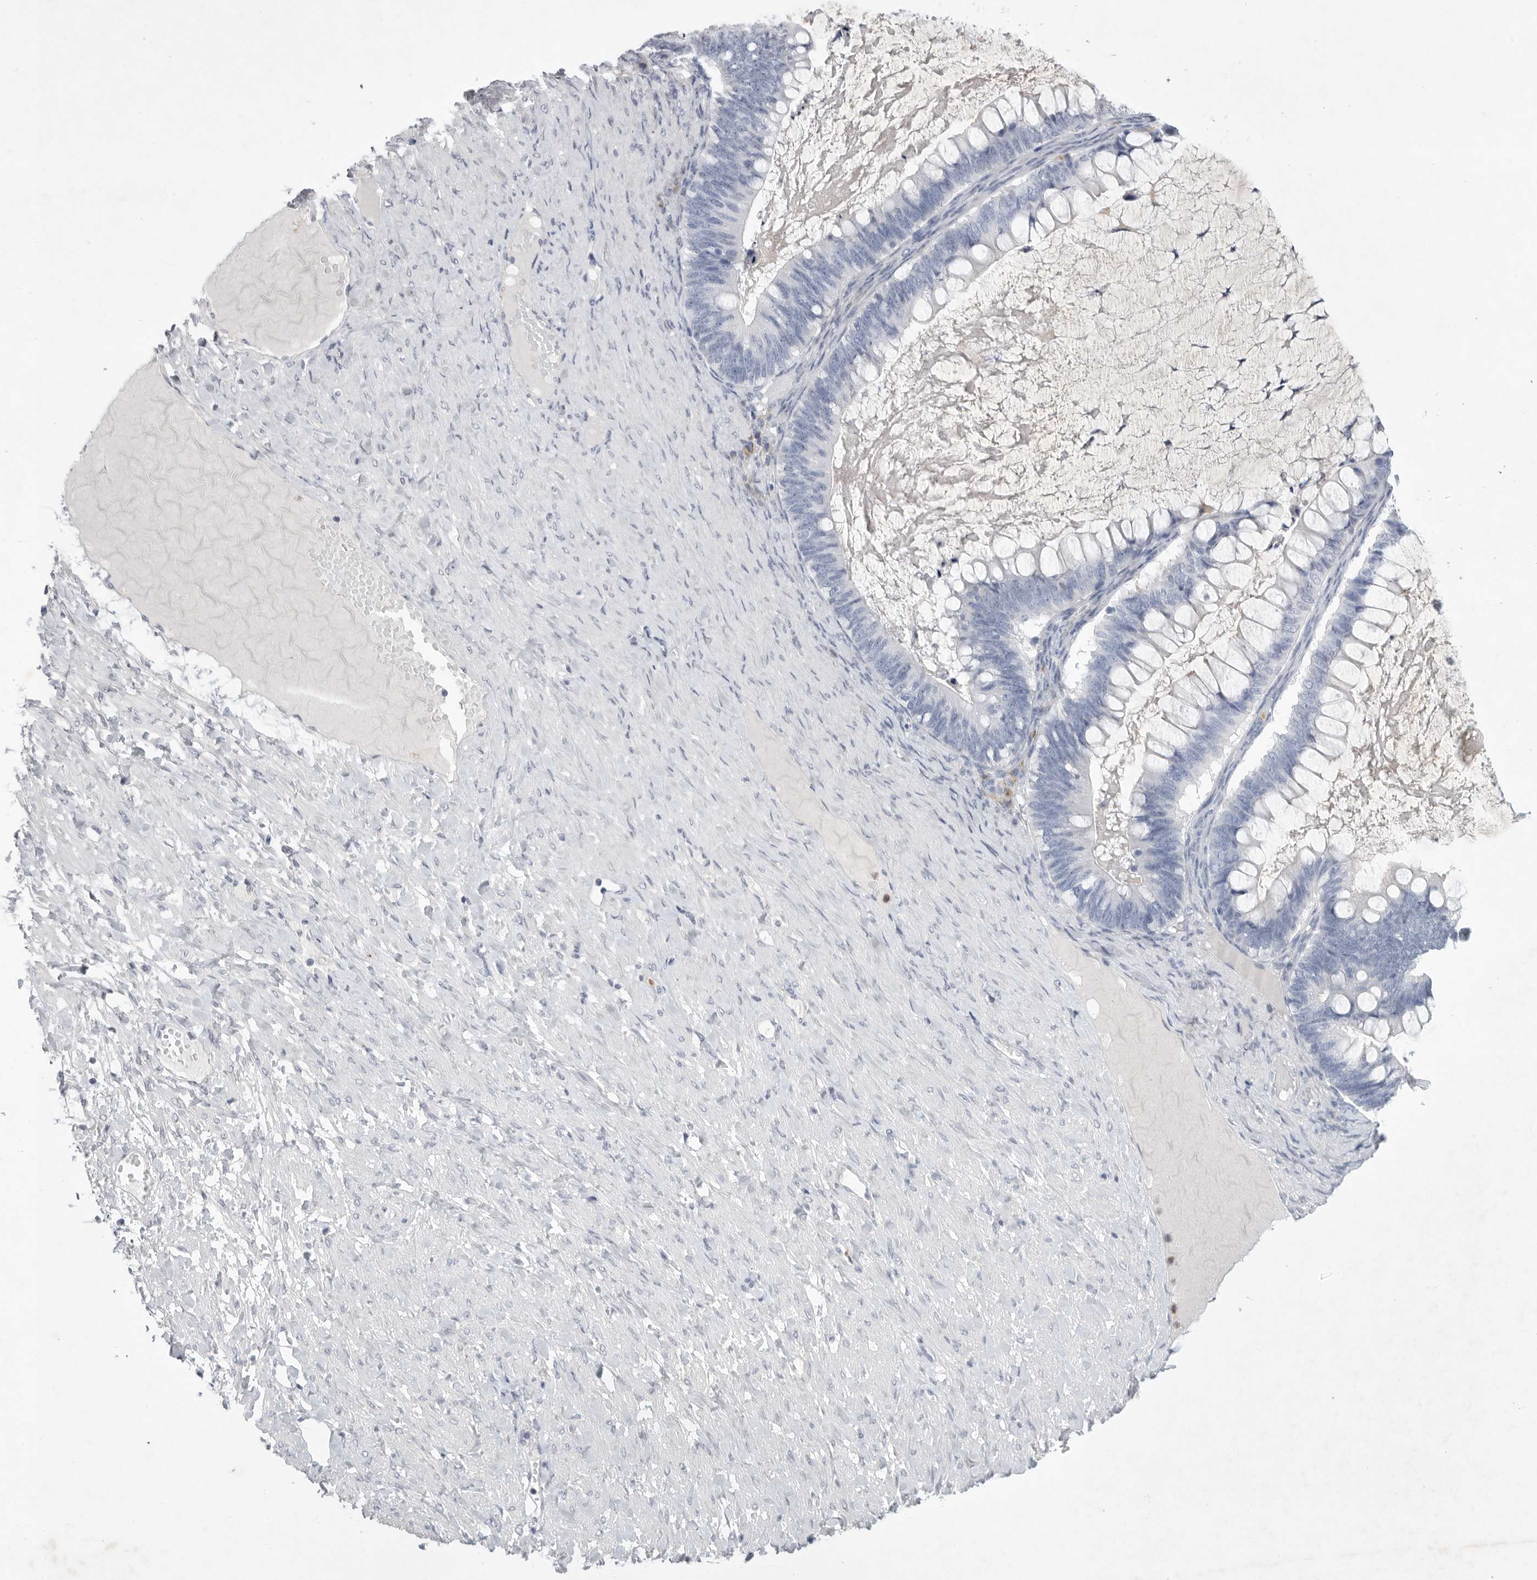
{"staining": {"intensity": "negative", "quantity": "none", "location": "none"}, "tissue": "ovarian cancer", "cell_type": "Tumor cells", "image_type": "cancer", "snomed": [{"axis": "morphology", "description": "Cystadenocarcinoma, mucinous, NOS"}, {"axis": "topography", "description": "Ovary"}], "caption": "Immunohistochemical staining of mucinous cystadenocarcinoma (ovarian) displays no significant staining in tumor cells. (Stains: DAB (3,3'-diaminobenzidine) immunohistochemistry with hematoxylin counter stain, Microscopy: brightfield microscopy at high magnification).", "gene": "SIGLEC10", "patient": {"sex": "female", "age": 61}}